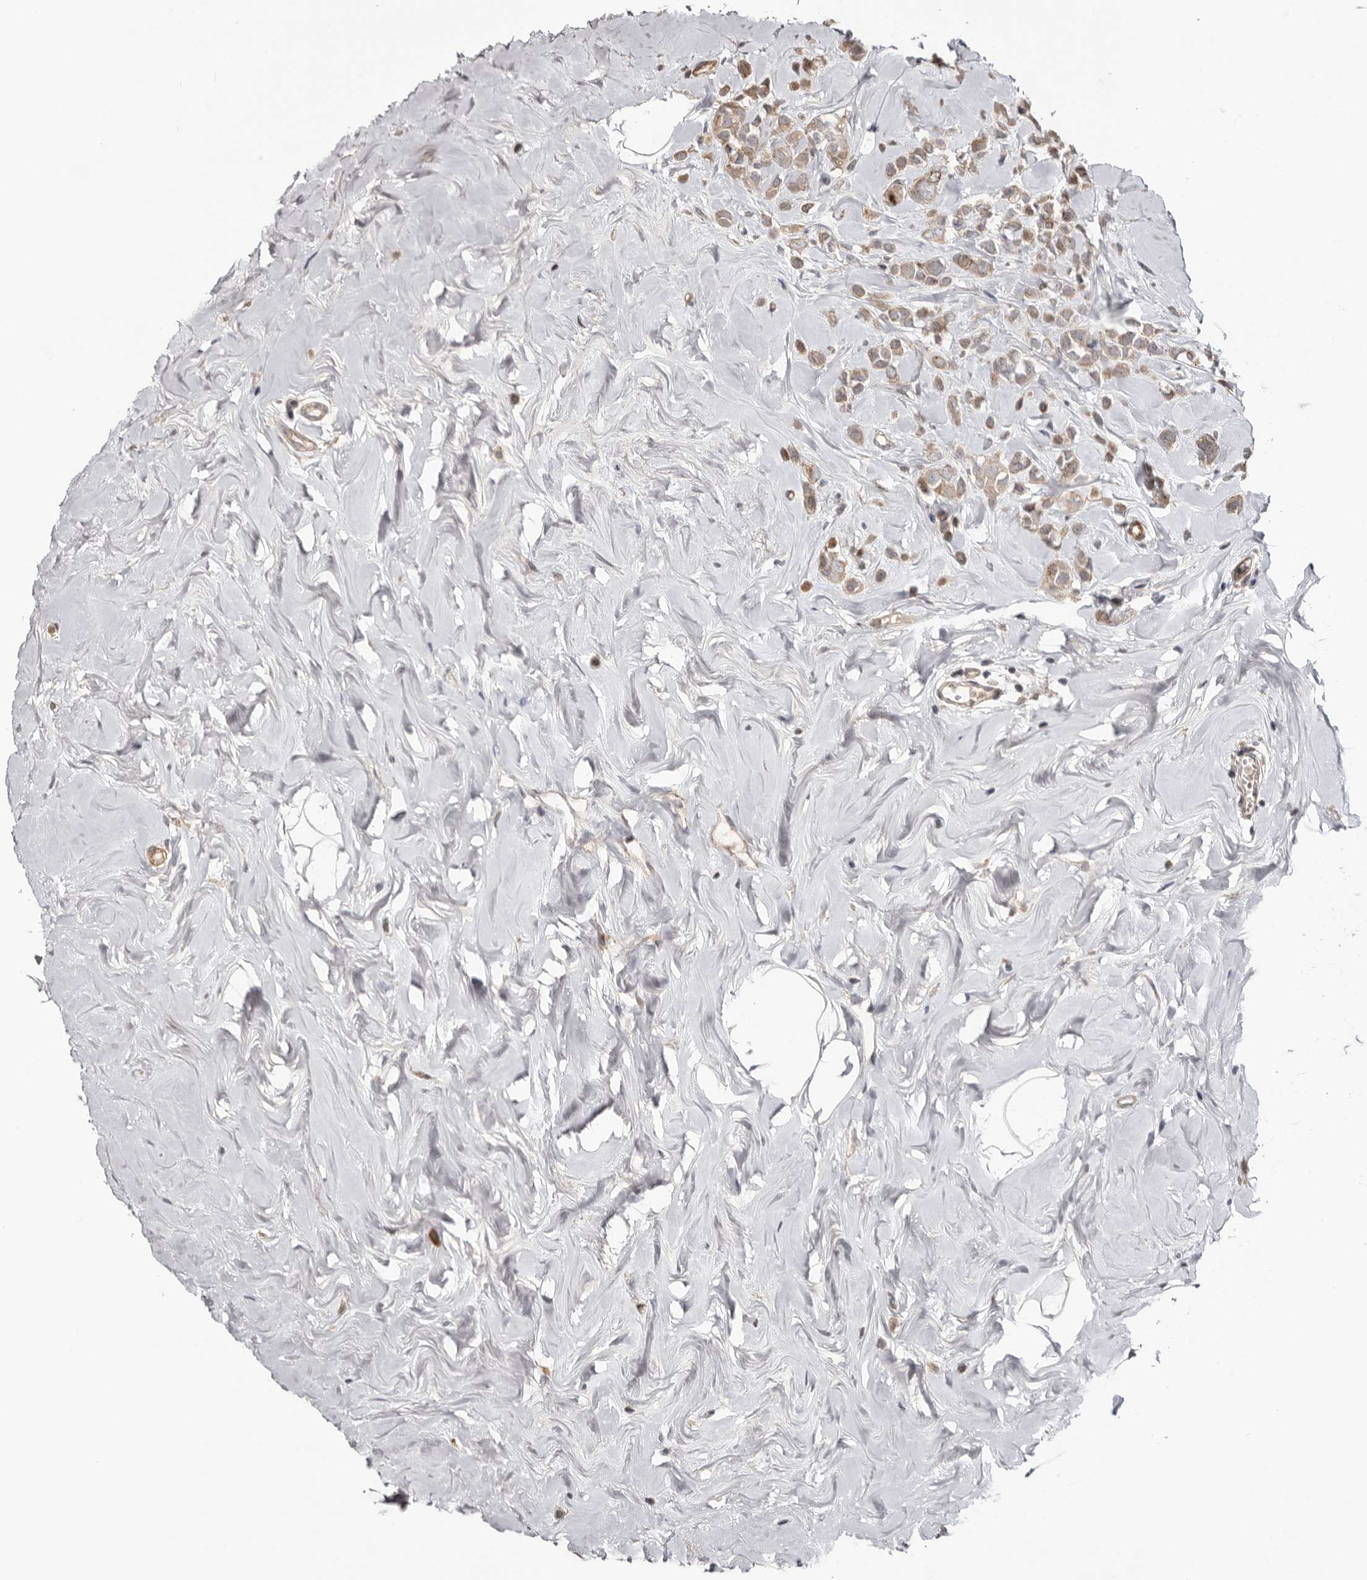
{"staining": {"intensity": "weak", "quantity": ">75%", "location": "cytoplasmic/membranous"}, "tissue": "breast cancer", "cell_type": "Tumor cells", "image_type": "cancer", "snomed": [{"axis": "morphology", "description": "Lobular carcinoma"}, {"axis": "topography", "description": "Breast"}], "caption": "Lobular carcinoma (breast) stained with DAB IHC exhibits low levels of weak cytoplasmic/membranous positivity in about >75% of tumor cells.", "gene": "CDCA8", "patient": {"sex": "female", "age": 47}}